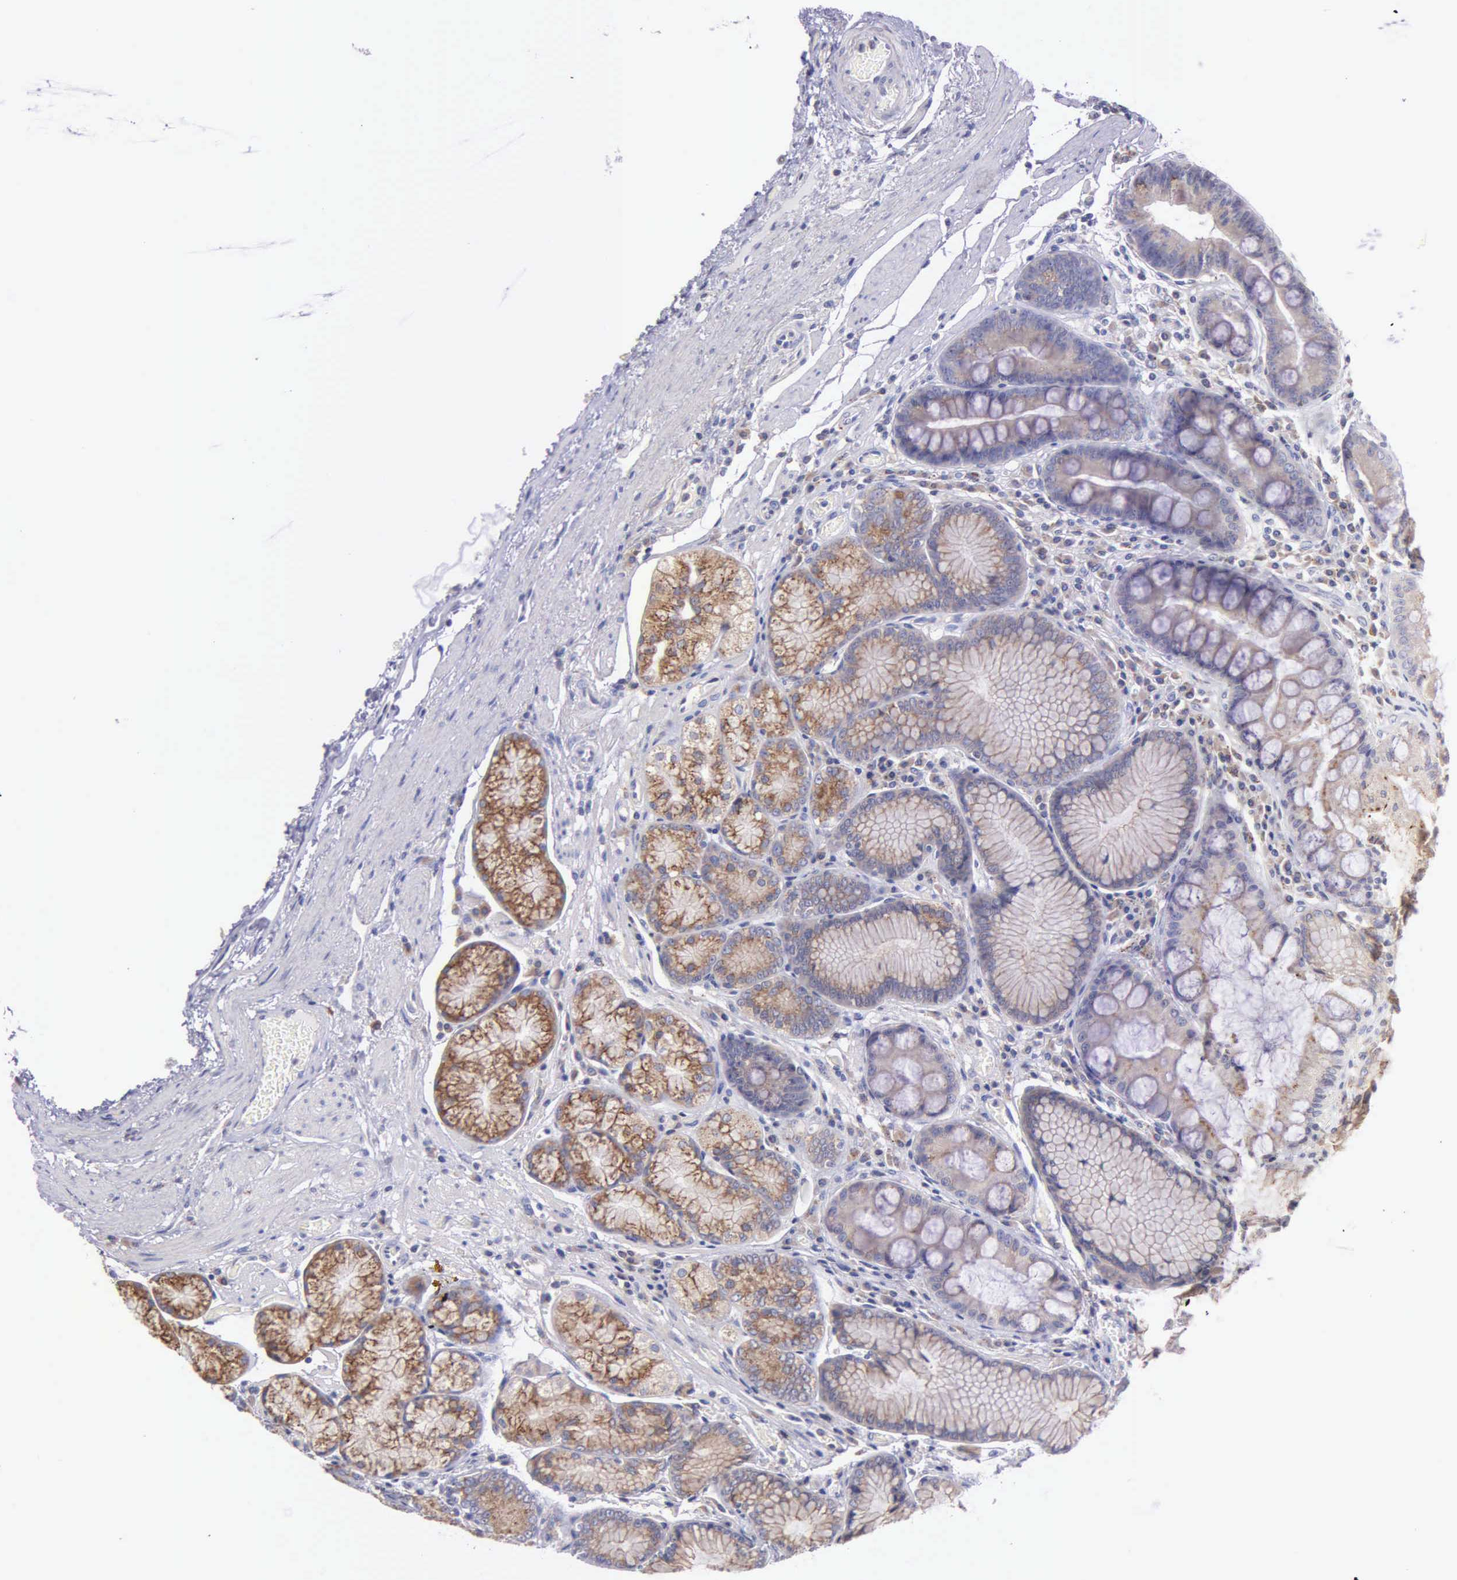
{"staining": {"intensity": "moderate", "quantity": ">75%", "location": "cytoplasmic/membranous"}, "tissue": "stomach", "cell_type": "Glandular cells", "image_type": "normal", "snomed": [{"axis": "morphology", "description": "Normal tissue, NOS"}, {"axis": "topography", "description": "Stomach, lower"}], "caption": "Glandular cells exhibit medium levels of moderate cytoplasmic/membranous staining in about >75% of cells in unremarkable human stomach.", "gene": "CTAGE15", "patient": {"sex": "female", "age": 93}}